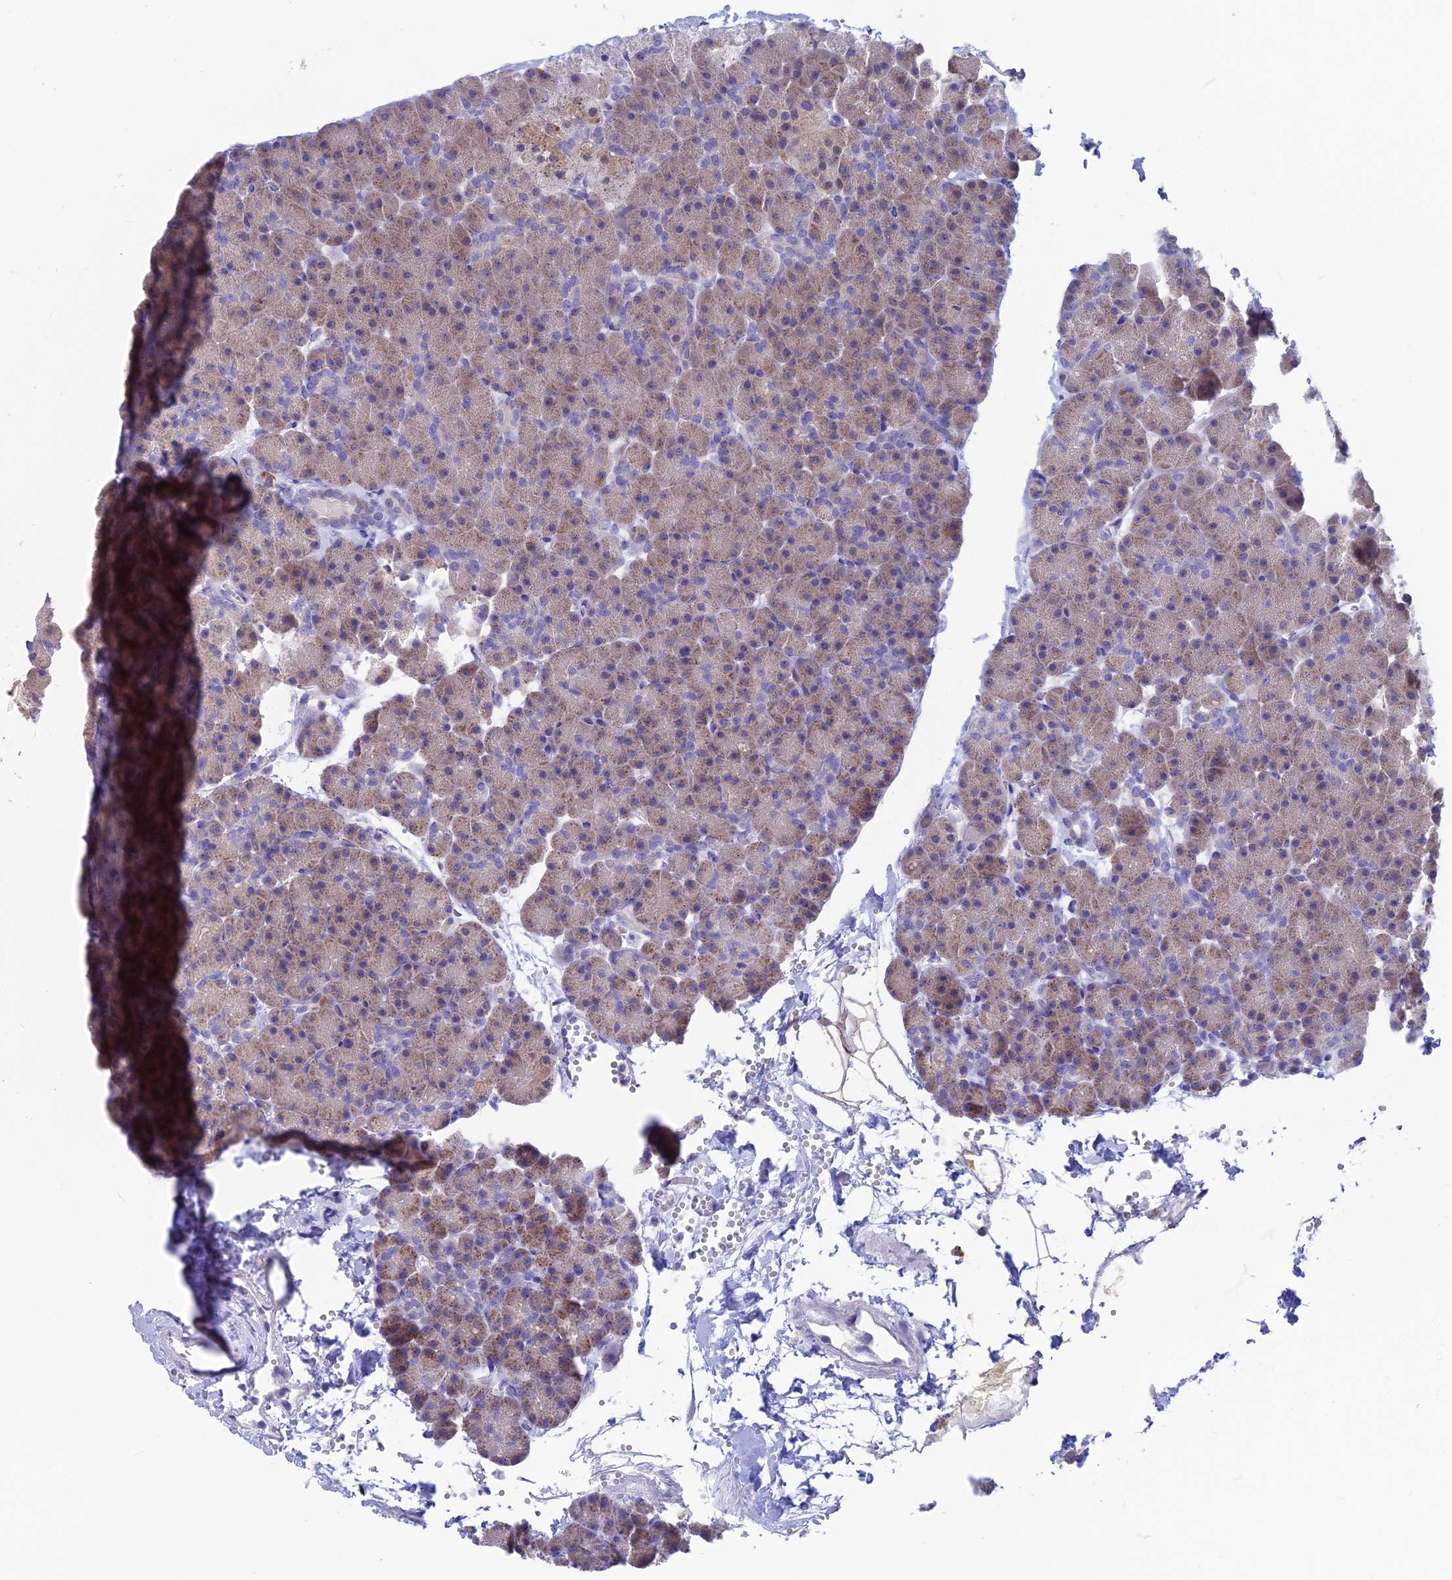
{"staining": {"intensity": "weak", "quantity": "25%-75%", "location": "cytoplasmic/membranous"}, "tissue": "pancreas", "cell_type": "Exocrine glandular cells", "image_type": "normal", "snomed": [{"axis": "morphology", "description": "Normal tissue, NOS"}, {"axis": "topography", "description": "Pancreas"}], "caption": "A brown stain shows weak cytoplasmic/membranous positivity of a protein in exocrine glandular cells of normal pancreas.", "gene": "SNTN", "patient": {"sex": "male", "age": 36}}